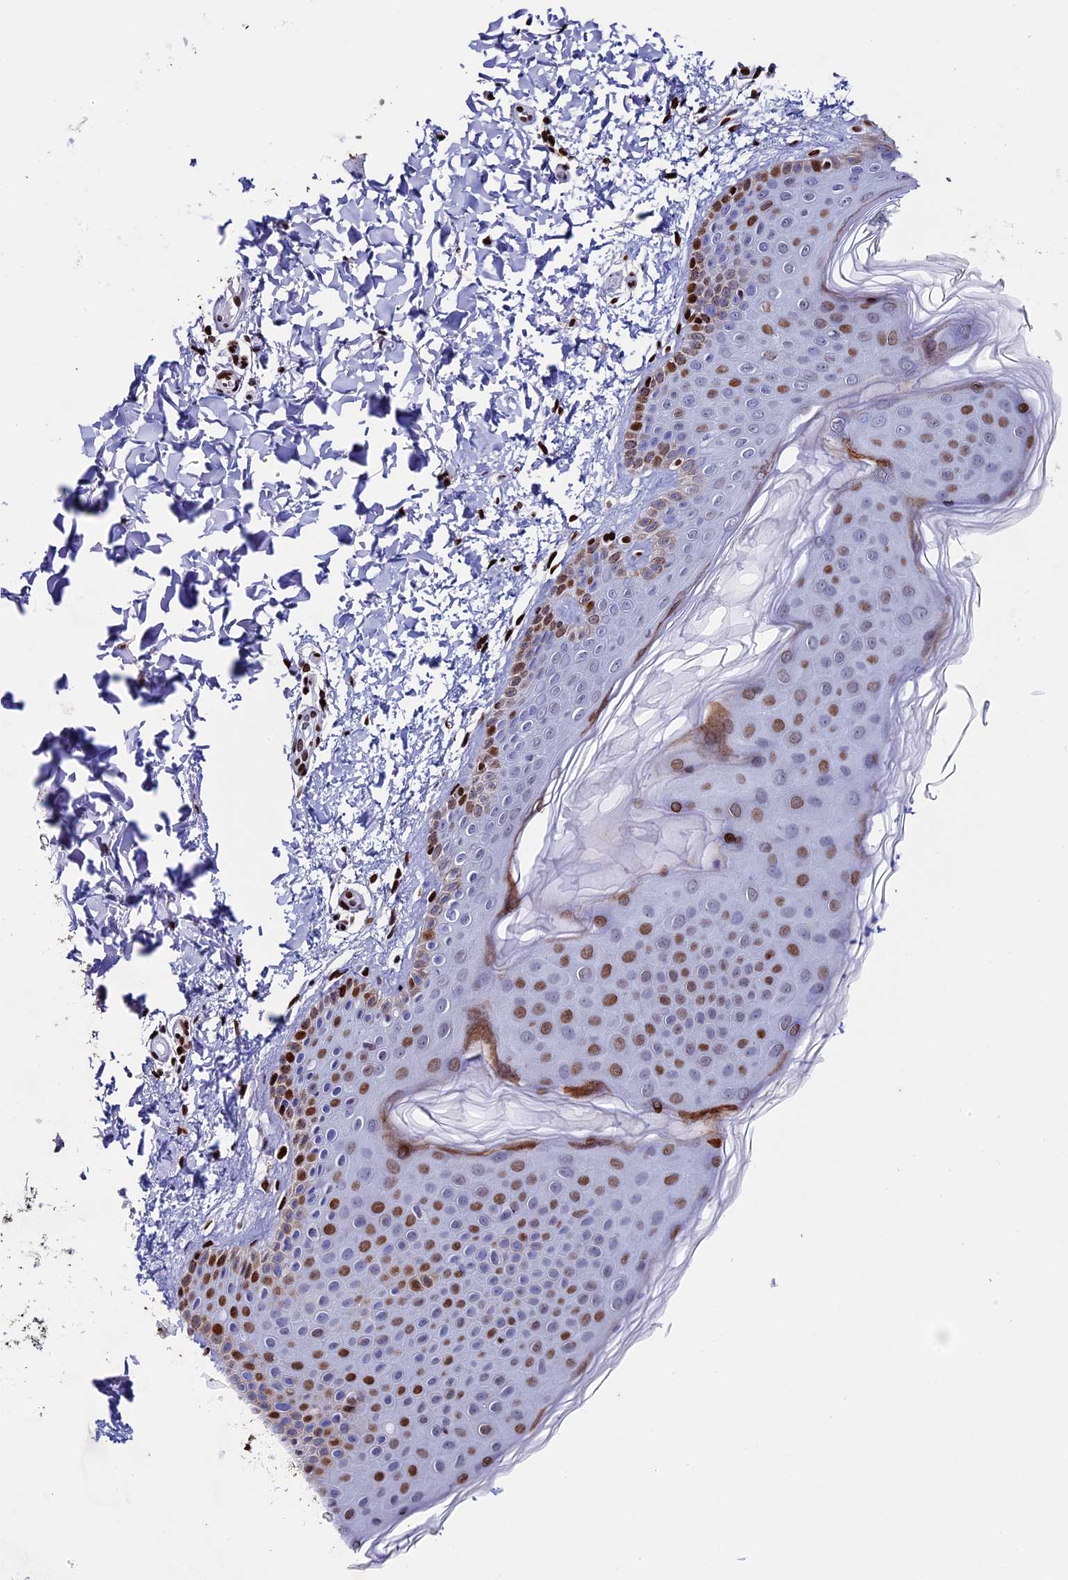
{"staining": {"intensity": "strong", "quantity": ">75%", "location": "nuclear"}, "tissue": "skin", "cell_type": "Fibroblasts", "image_type": "normal", "snomed": [{"axis": "morphology", "description": "Normal tissue, NOS"}, {"axis": "topography", "description": "Skin"}], "caption": "Immunohistochemical staining of normal human skin reveals high levels of strong nuclear positivity in approximately >75% of fibroblasts.", "gene": "BTBD3", "patient": {"sex": "male", "age": 36}}